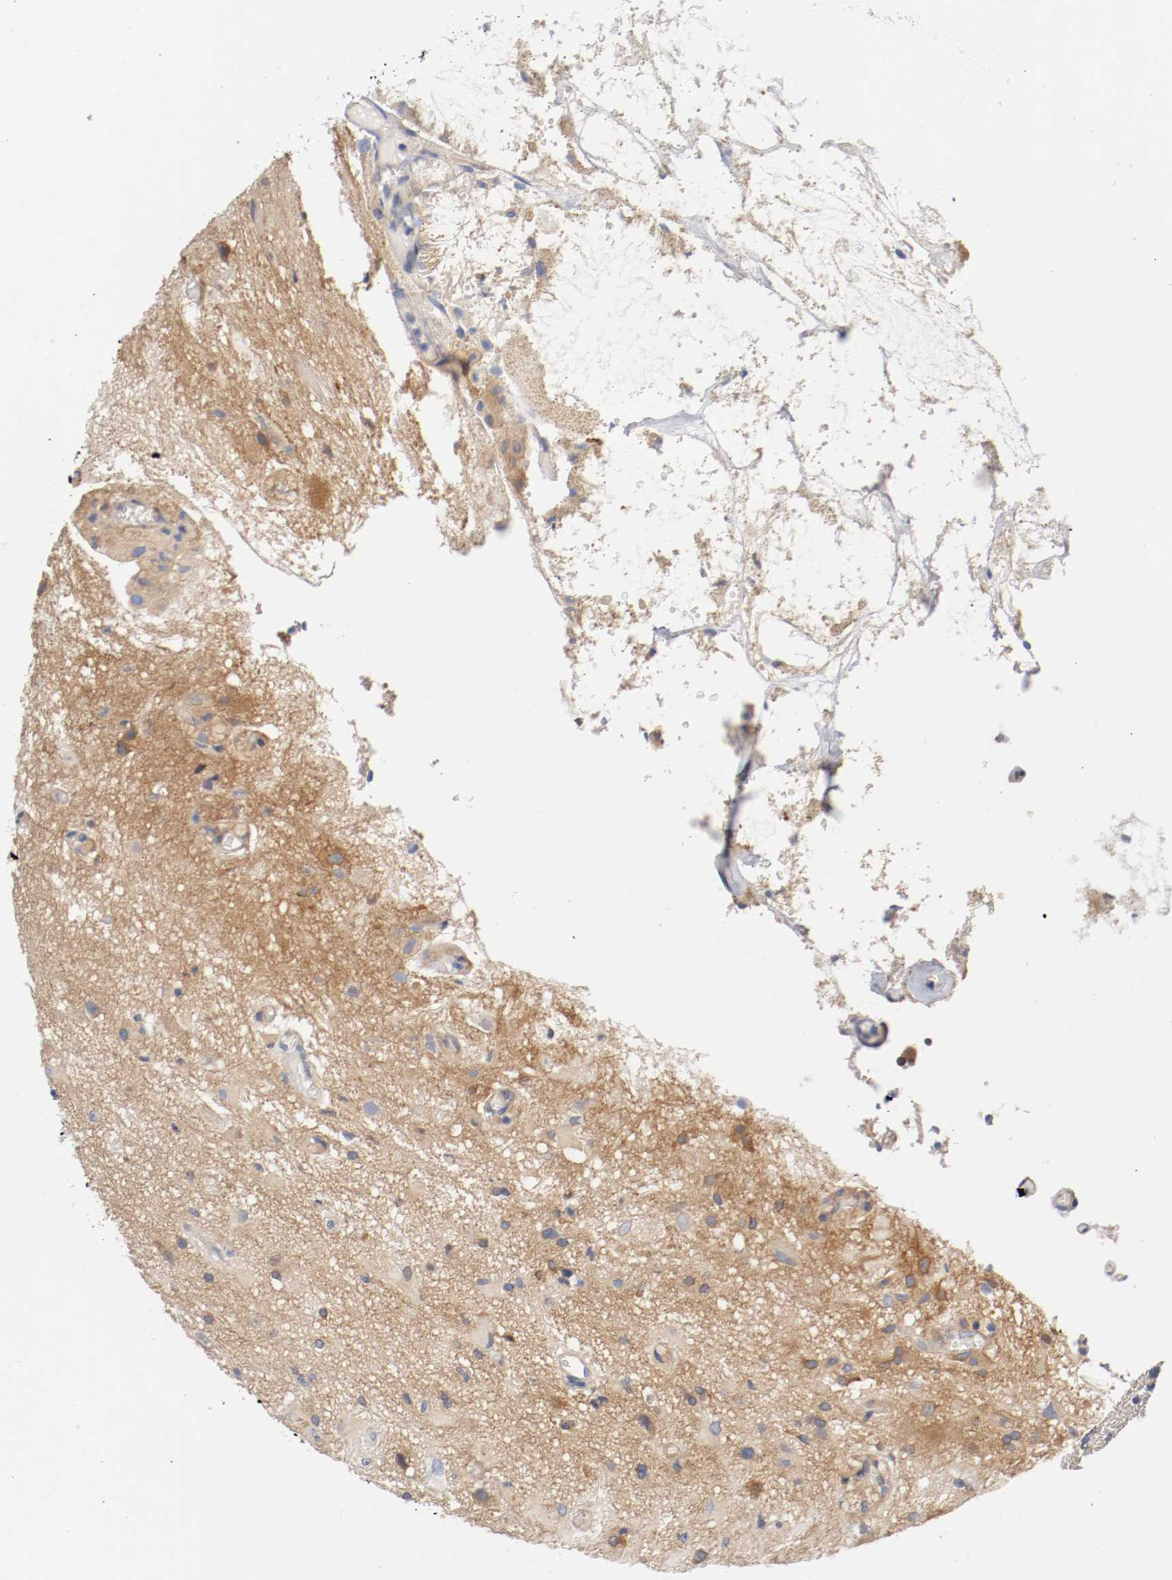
{"staining": {"intensity": "moderate", "quantity": "25%-75%", "location": "cytoplasmic/membranous"}, "tissue": "glioma", "cell_type": "Tumor cells", "image_type": "cancer", "snomed": [{"axis": "morphology", "description": "Glioma, malignant, High grade"}, {"axis": "topography", "description": "Brain"}], "caption": "Immunohistochemical staining of human glioma shows medium levels of moderate cytoplasmic/membranous protein expression in approximately 25%-75% of tumor cells.", "gene": "HGS", "patient": {"sex": "male", "age": 47}}